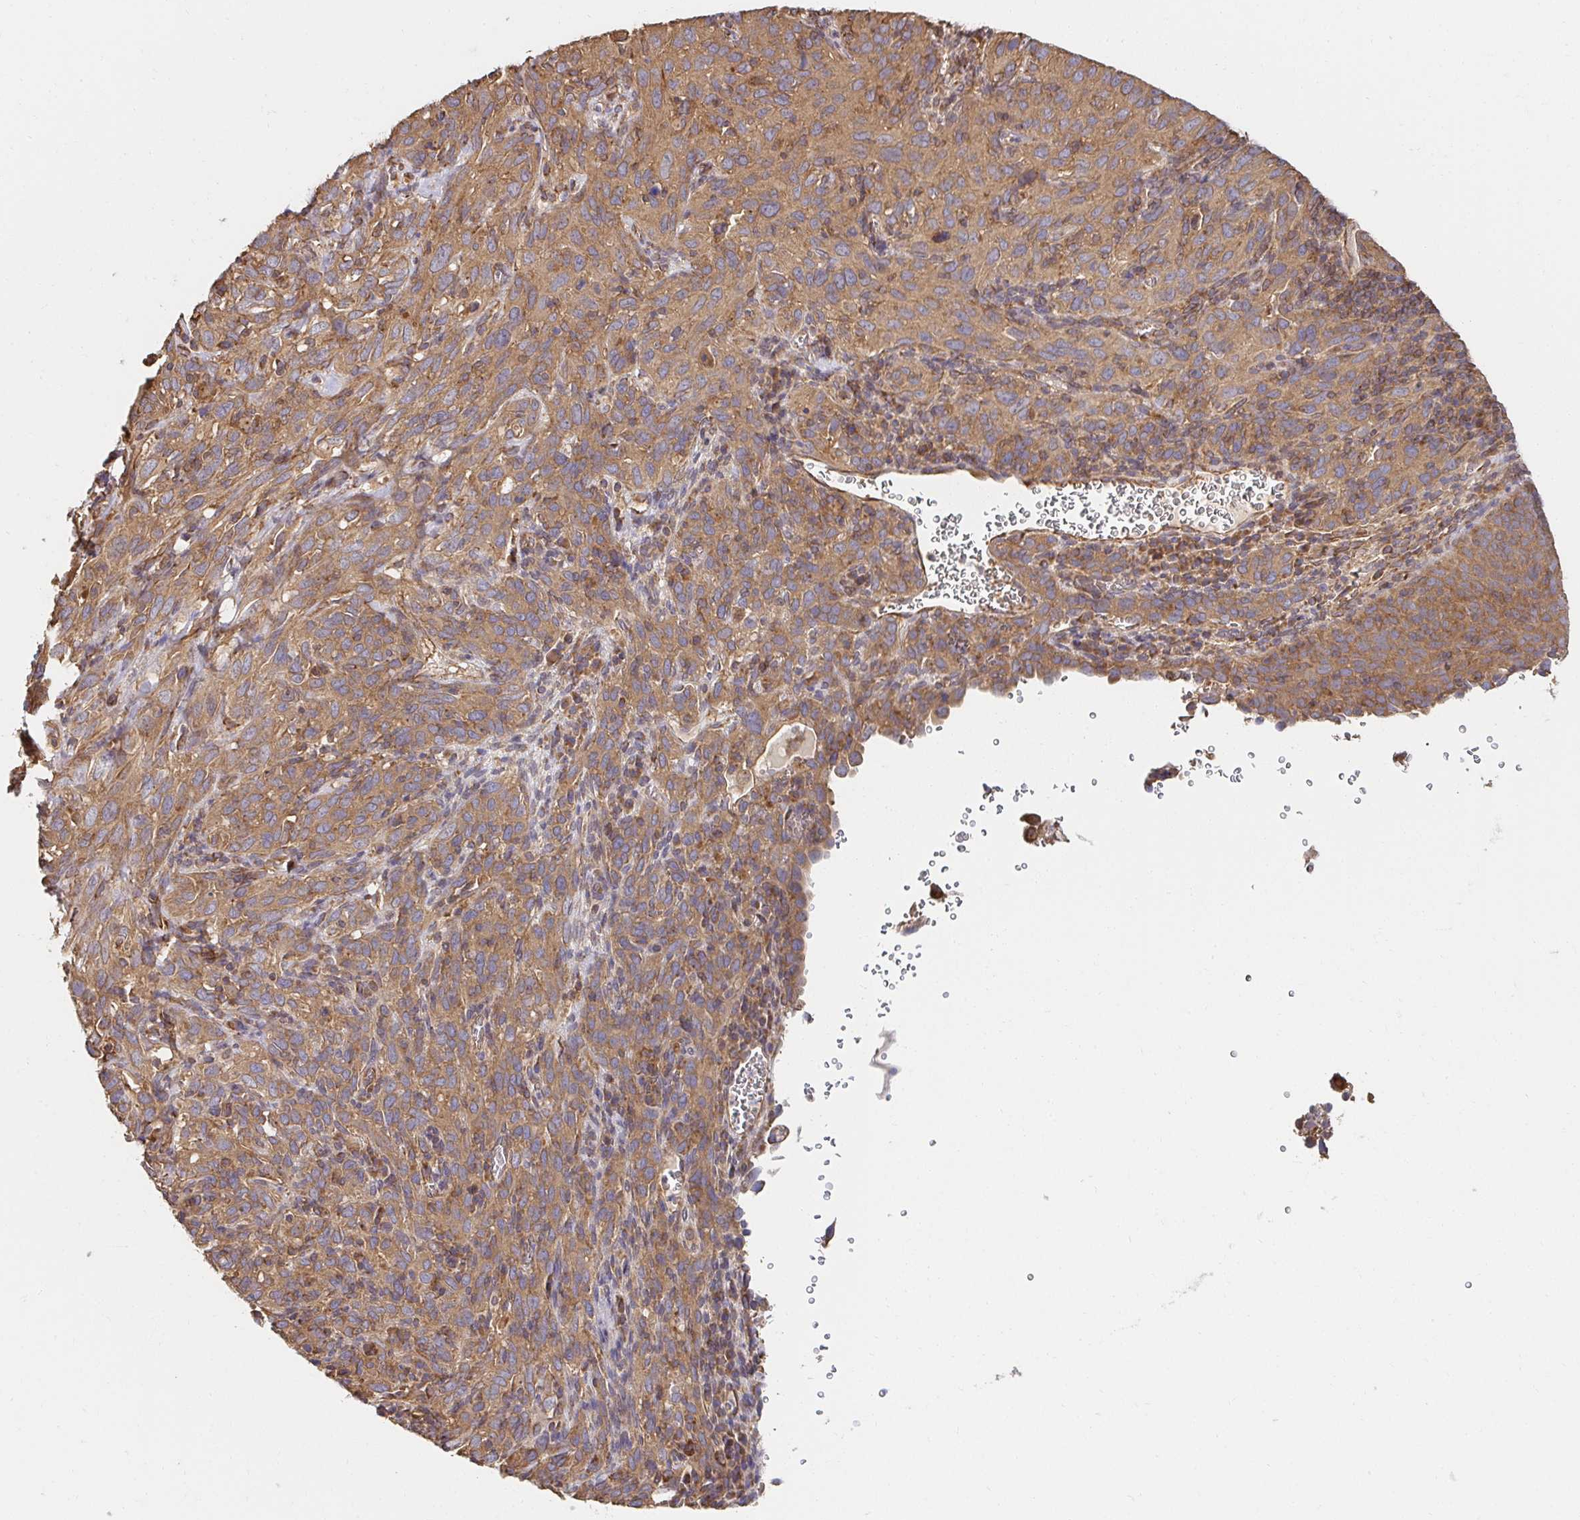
{"staining": {"intensity": "moderate", "quantity": ">75%", "location": "cytoplasmic/membranous"}, "tissue": "cervical cancer", "cell_type": "Tumor cells", "image_type": "cancer", "snomed": [{"axis": "morphology", "description": "Normal tissue, NOS"}, {"axis": "morphology", "description": "Squamous cell carcinoma, NOS"}, {"axis": "topography", "description": "Cervix"}], "caption": "A photomicrograph showing moderate cytoplasmic/membranous staining in approximately >75% of tumor cells in cervical cancer (squamous cell carcinoma), as visualized by brown immunohistochemical staining.", "gene": "APBB1", "patient": {"sex": "female", "age": 51}}